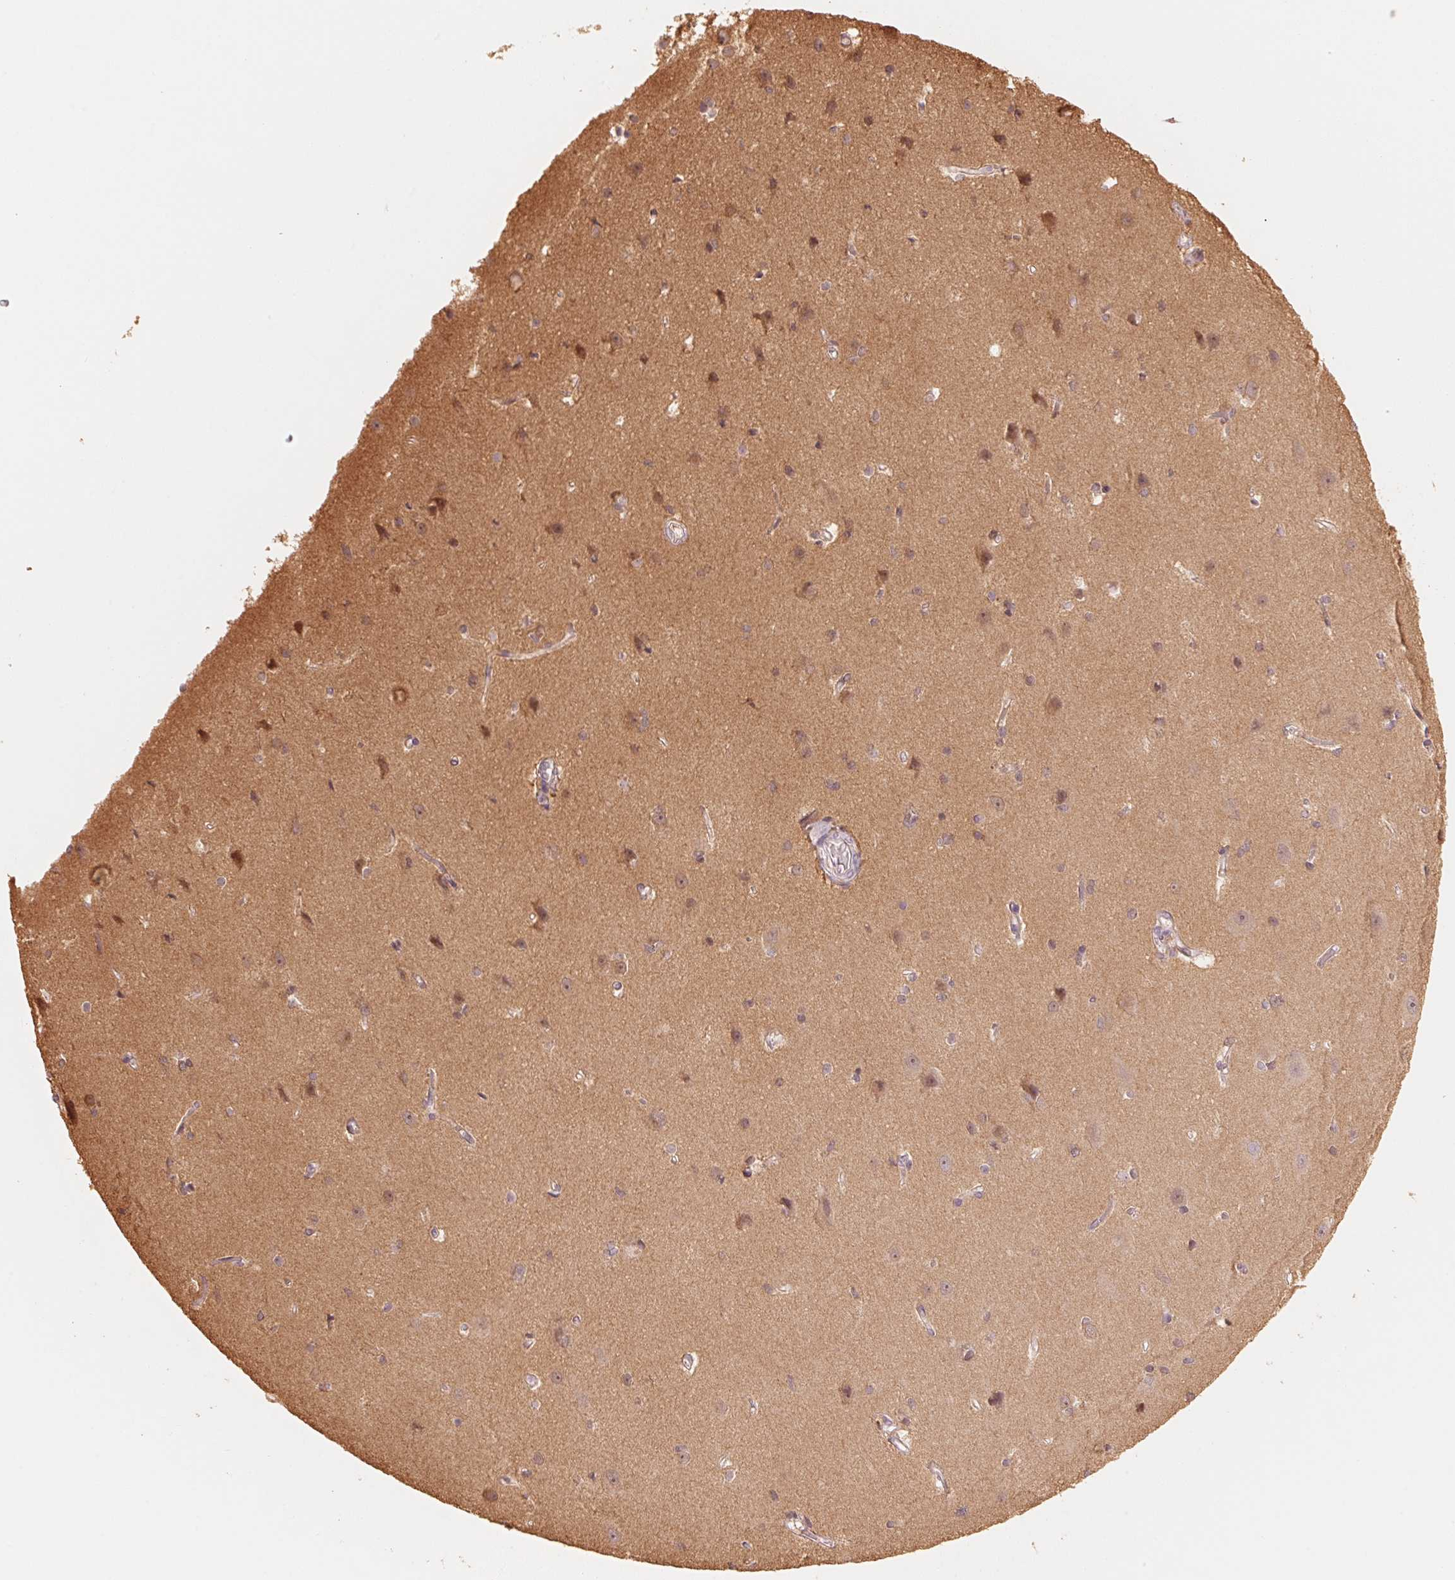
{"staining": {"intensity": "negative", "quantity": "none", "location": "none"}, "tissue": "cerebral cortex", "cell_type": "Endothelial cells", "image_type": "normal", "snomed": [{"axis": "morphology", "description": "Normal tissue, NOS"}, {"axis": "topography", "description": "Cerebral cortex"}], "caption": "Immunohistochemistry micrograph of unremarkable cerebral cortex: human cerebral cortex stained with DAB (3,3'-diaminobenzidine) displays no significant protein staining in endothelial cells. Nuclei are stained in blue.", "gene": "PRKN", "patient": {"sex": "male", "age": 37}}